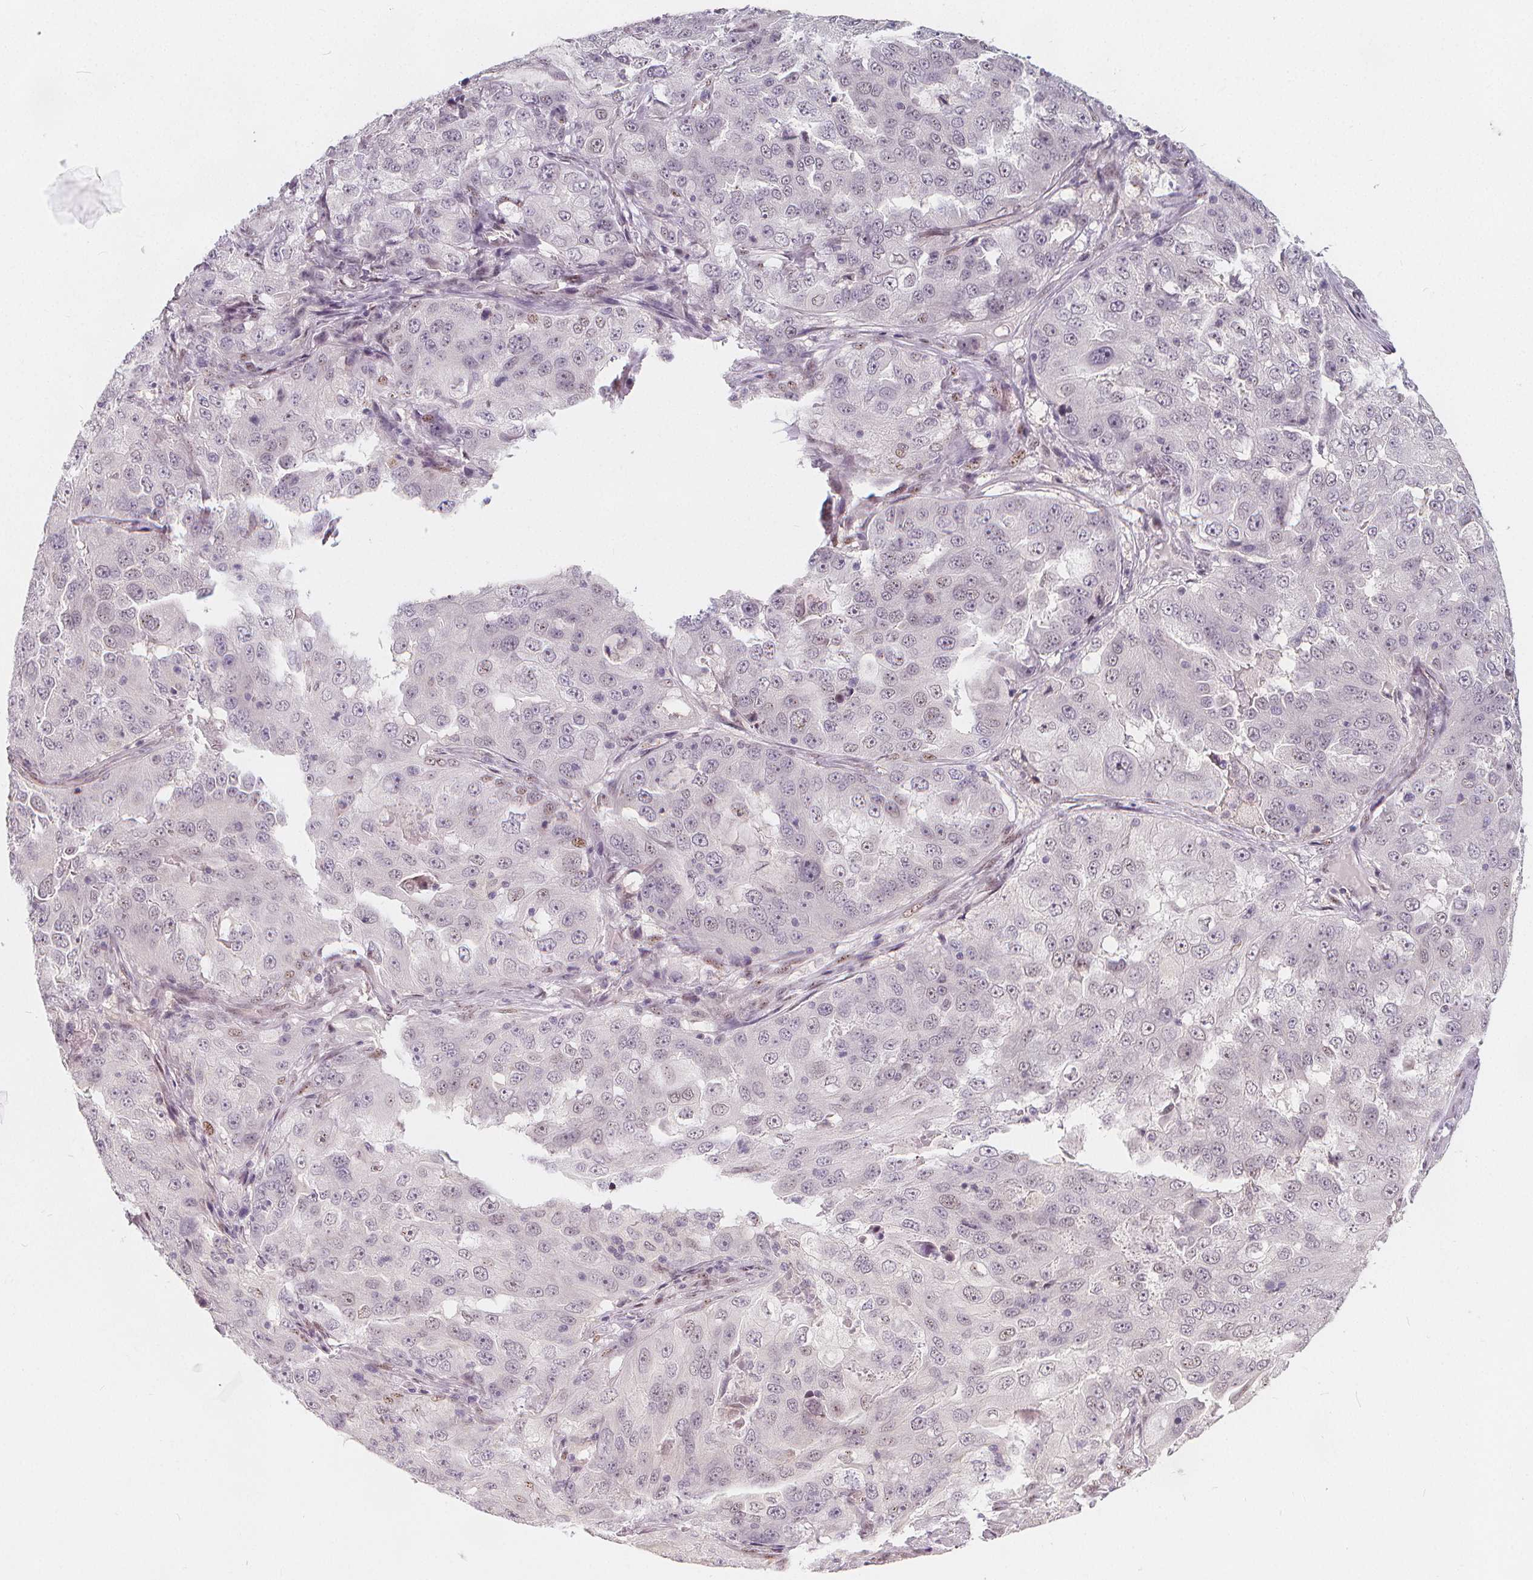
{"staining": {"intensity": "negative", "quantity": "none", "location": "none"}, "tissue": "lung cancer", "cell_type": "Tumor cells", "image_type": "cancer", "snomed": [{"axis": "morphology", "description": "Adenocarcinoma, NOS"}, {"axis": "topography", "description": "Lung"}], "caption": "An immunohistochemistry (IHC) photomicrograph of lung cancer is shown. There is no staining in tumor cells of lung cancer. The staining was performed using DAB (3,3'-diaminobenzidine) to visualize the protein expression in brown, while the nuclei were stained in blue with hematoxylin (Magnification: 20x).", "gene": "DRC3", "patient": {"sex": "female", "age": 61}}